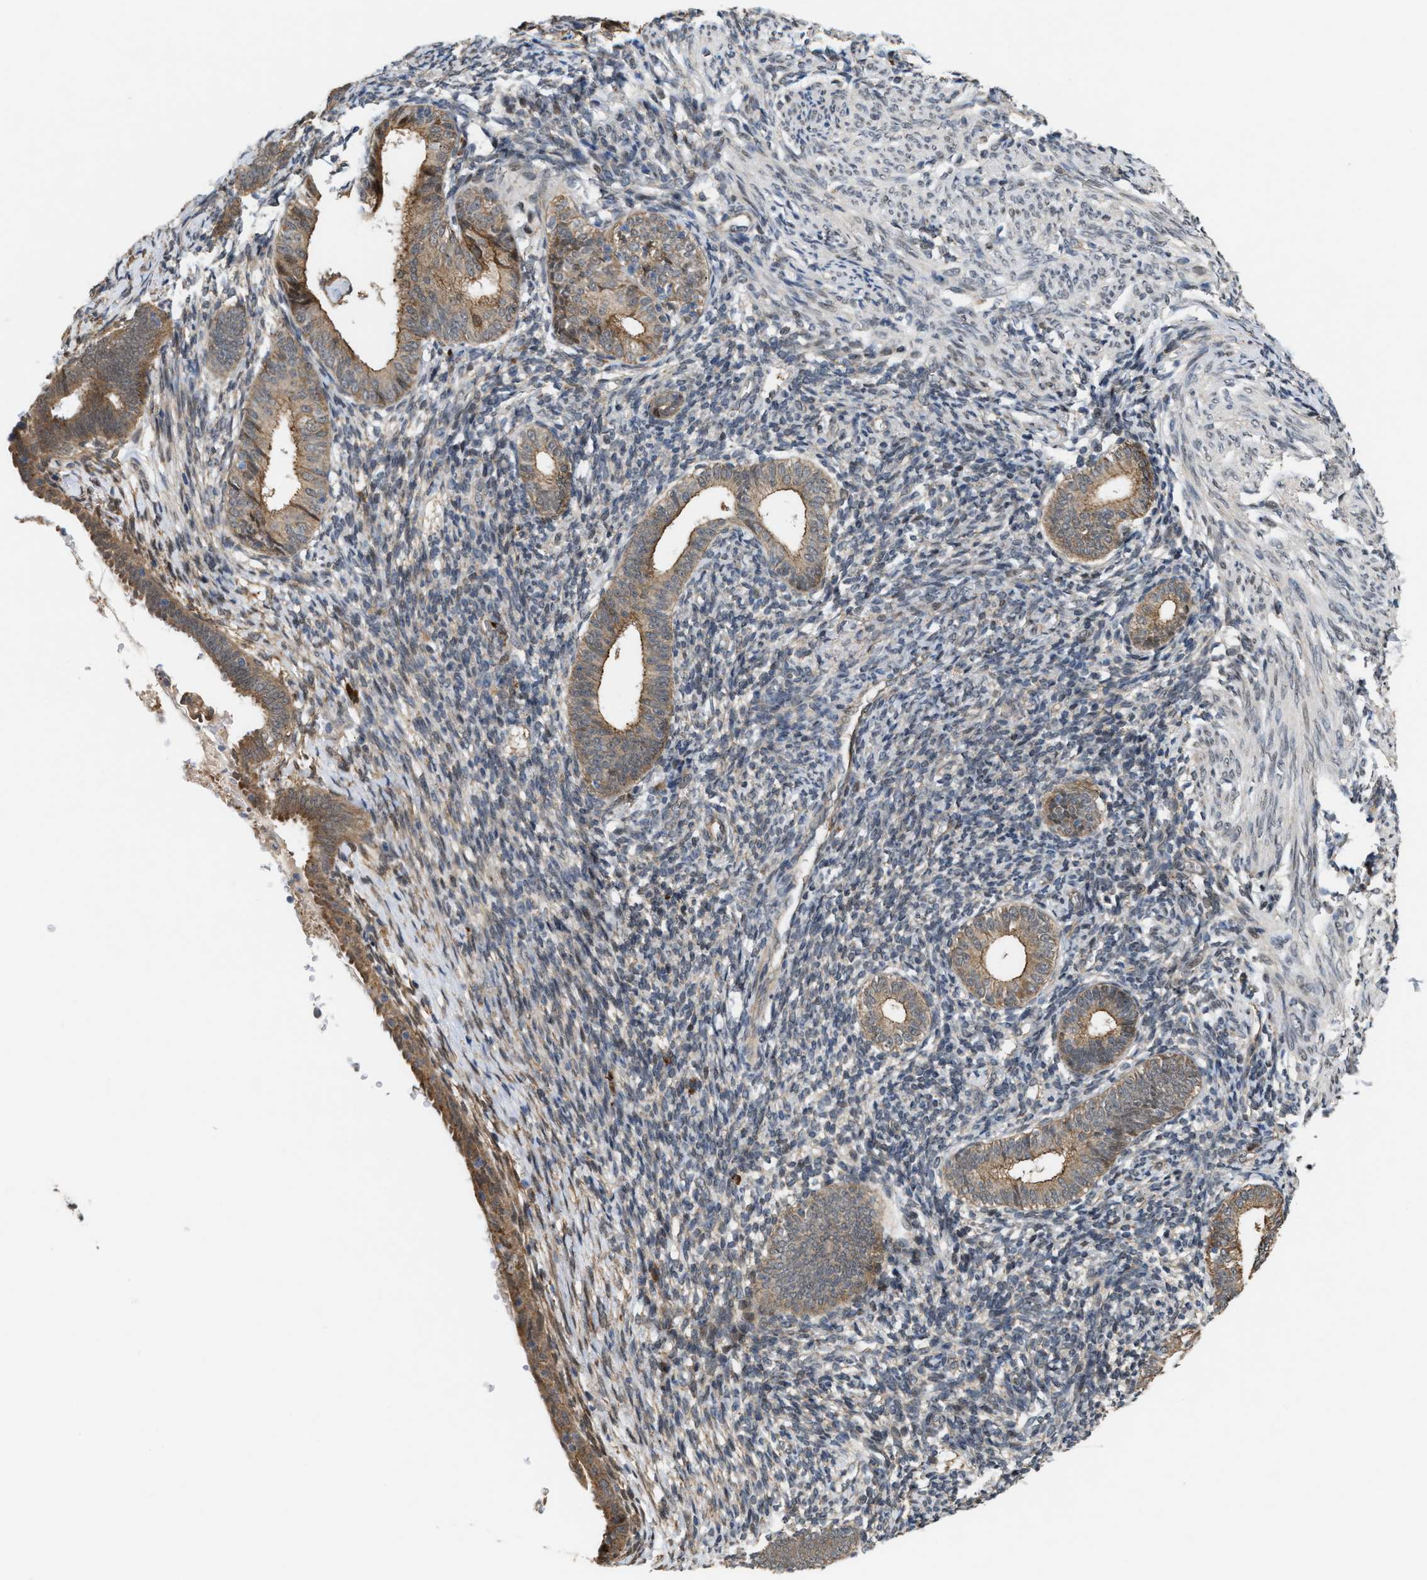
{"staining": {"intensity": "weak", "quantity": "25%-75%", "location": "cytoplasmic/membranous"}, "tissue": "endometrium", "cell_type": "Cells in endometrial stroma", "image_type": "normal", "snomed": [{"axis": "morphology", "description": "Normal tissue, NOS"}, {"axis": "morphology", "description": "Adenocarcinoma, NOS"}, {"axis": "topography", "description": "Endometrium"}], "caption": "High-magnification brightfield microscopy of benign endometrium stained with DAB (brown) and counterstained with hematoxylin (blue). cells in endometrial stroma exhibit weak cytoplasmic/membranous expression is appreciated in about25%-75% of cells.", "gene": "MFSD6", "patient": {"sex": "female", "age": 57}}